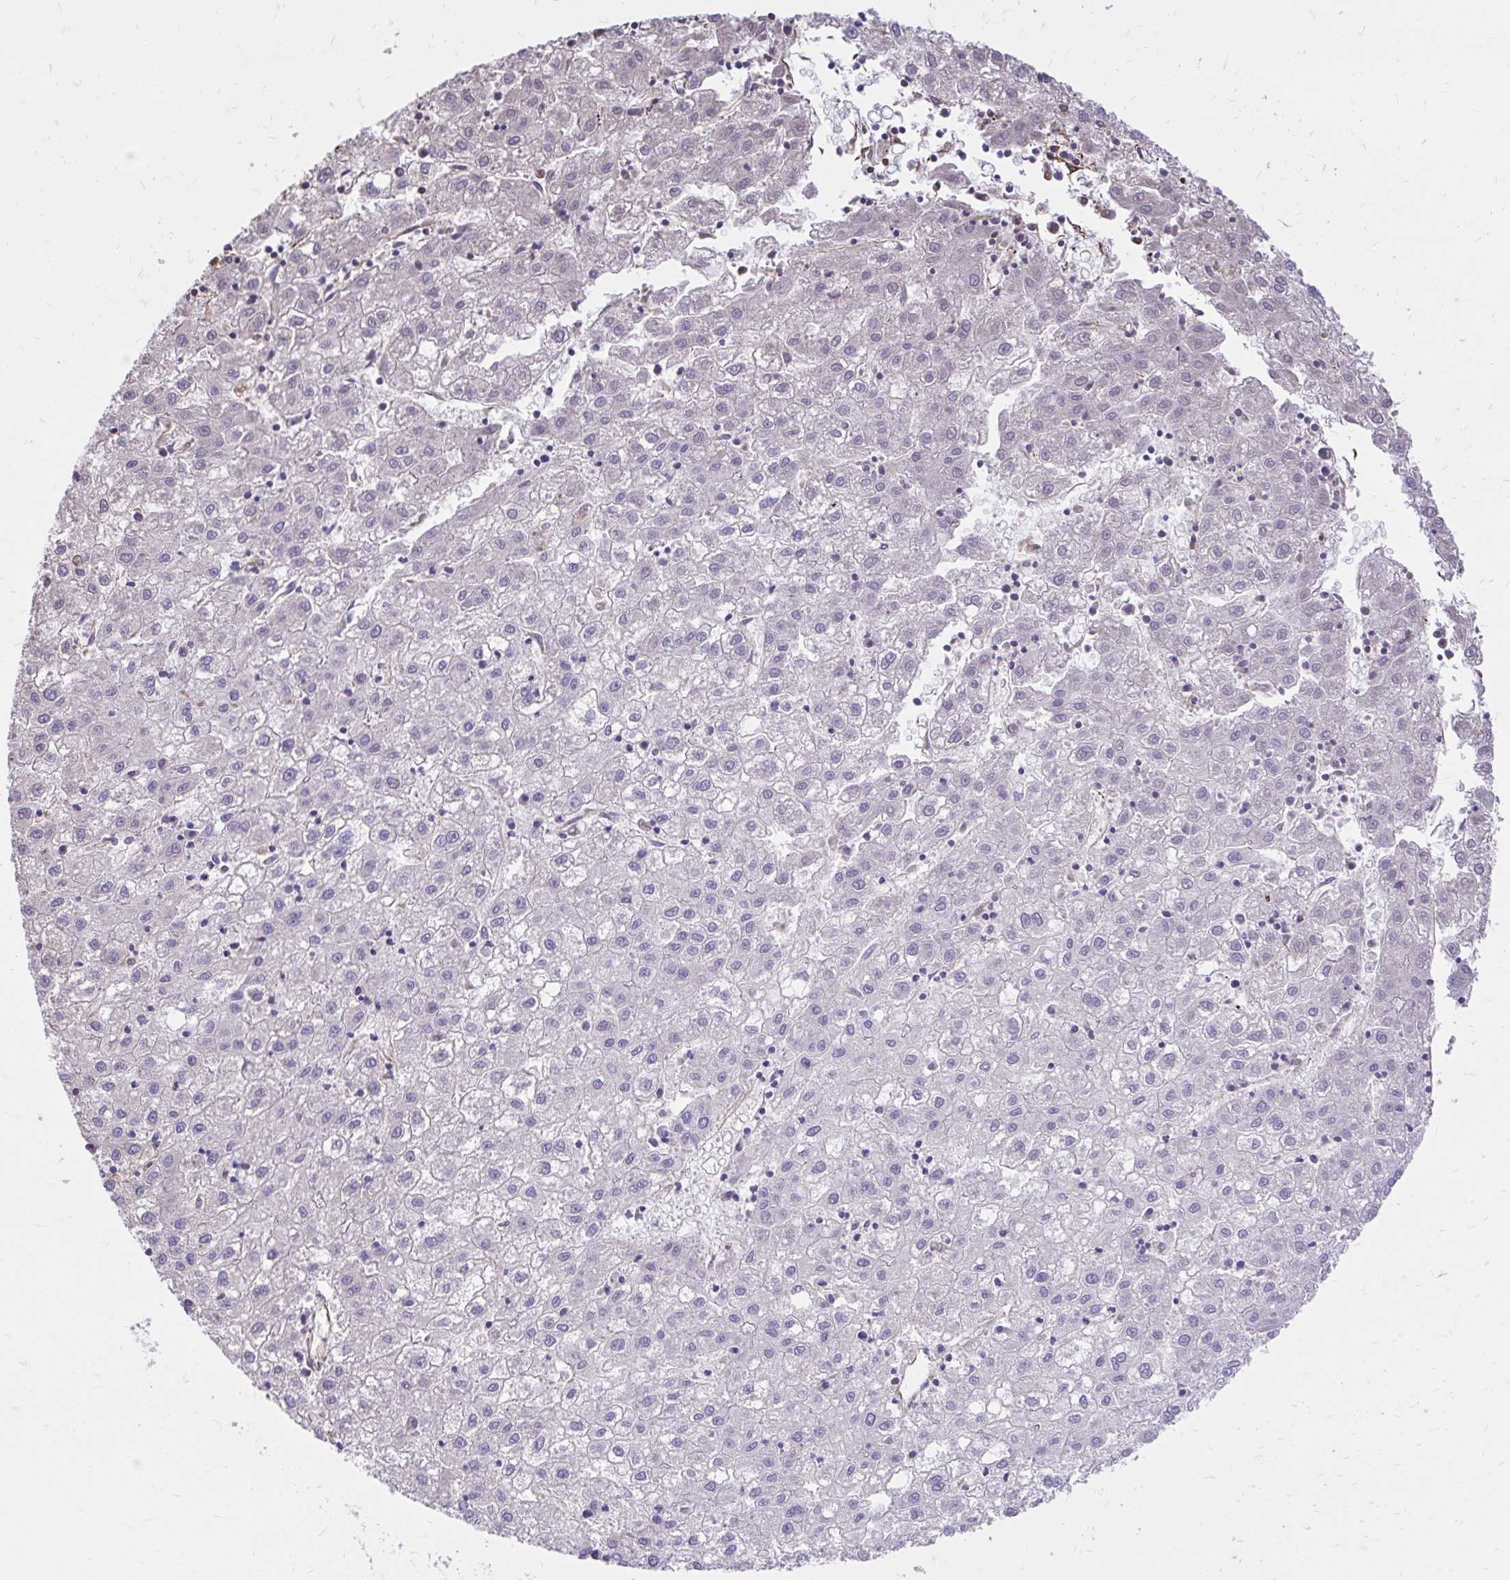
{"staining": {"intensity": "negative", "quantity": "none", "location": "none"}, "tissue": "liver cancer", "cell_type": "Tumor cells", "image_type": "cancer", "snomed": [{"axis": "morphology", "description": "Carcinoma, Hepatocellular, NOS"}, {"axis": "topography", "description": "Liver"}], "caption": "The image reveals no significant staining in tumor cells of liver cancer (hepatocellular carcinoma). (DAB (3,3'-diaminobenzidine) immunohistochemistry with hematoxylin counter stain).", "gene": "RNF103", "patient": {"sex": "male", "age": 72}}